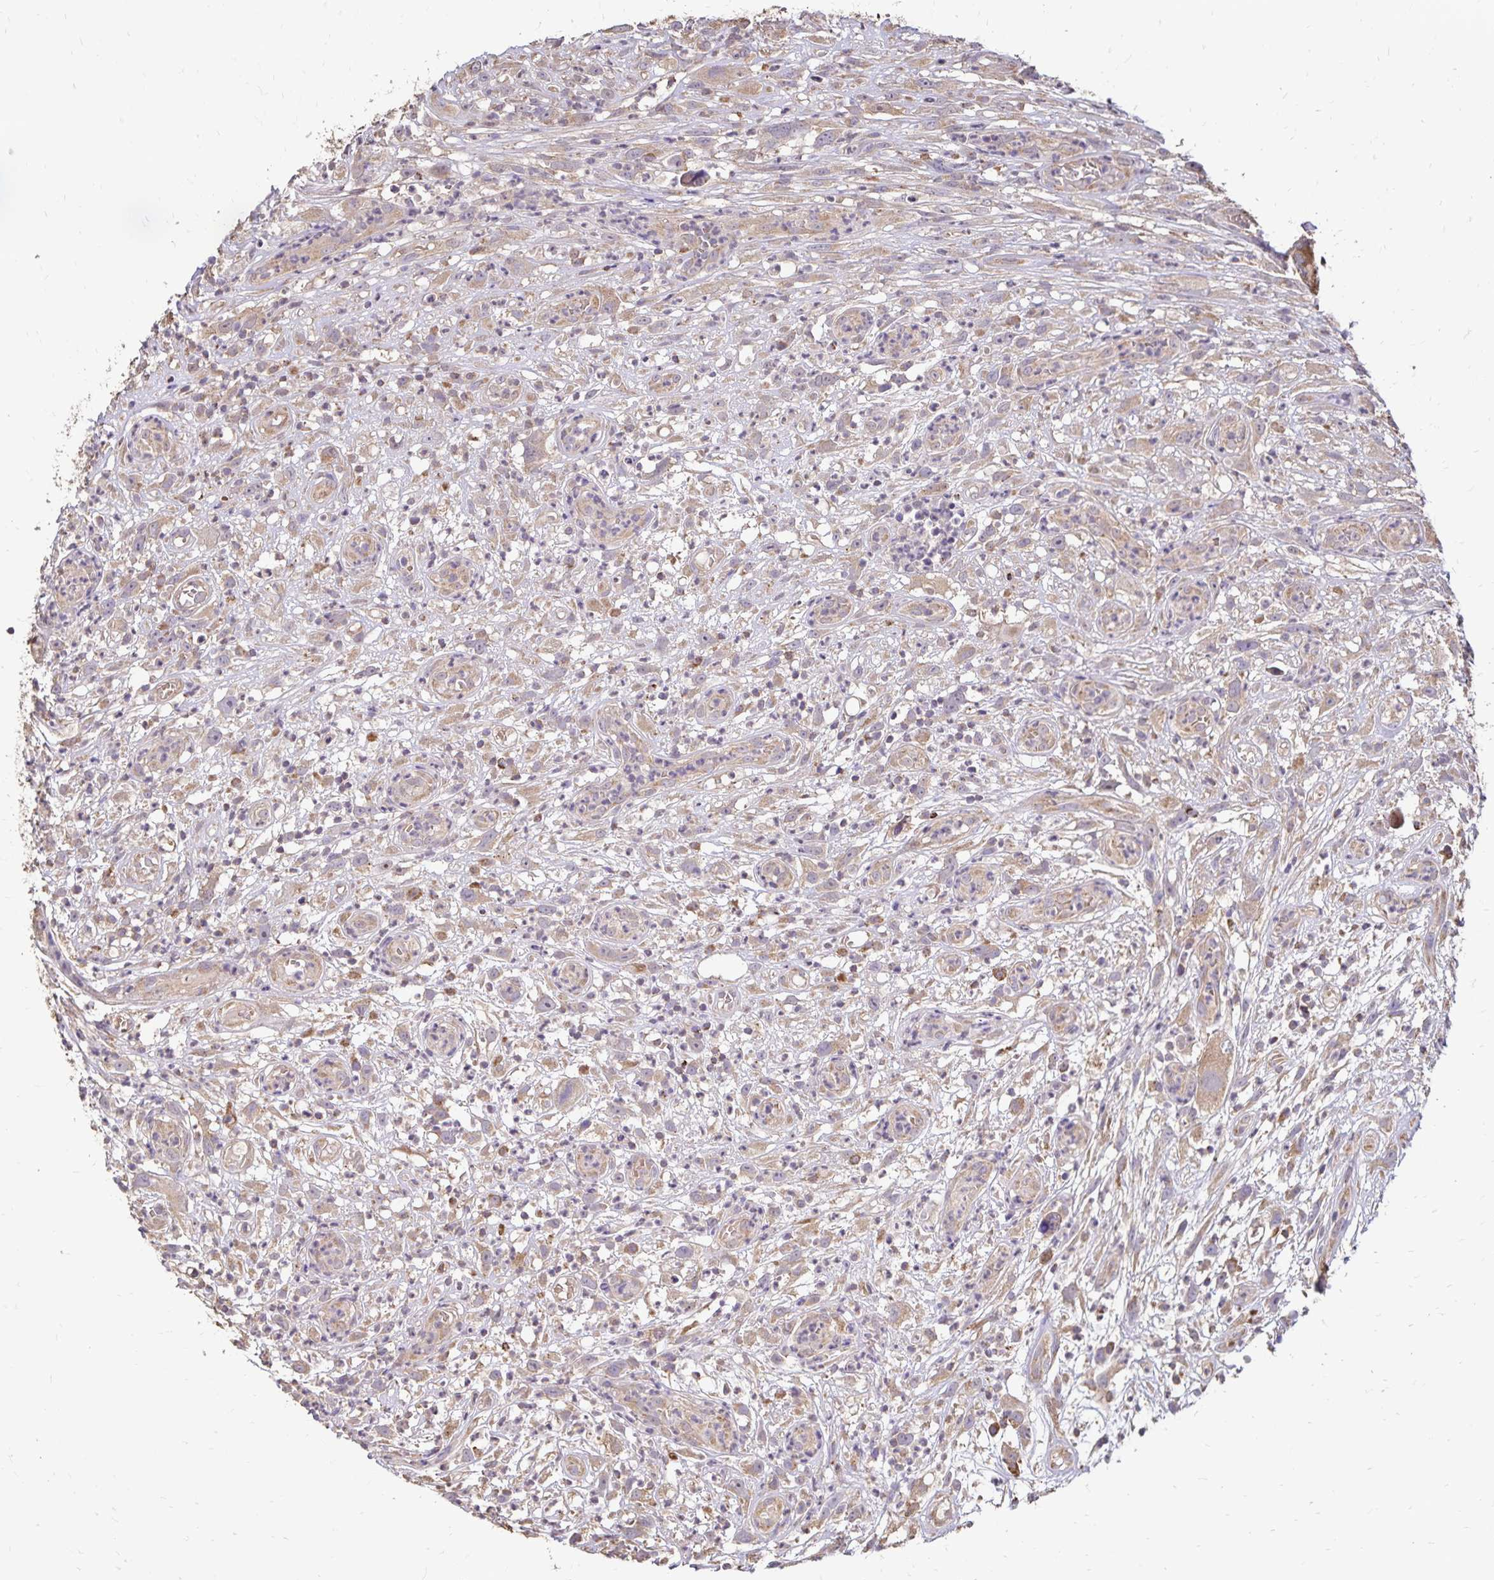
{"staining": {"intensity": "weak", "quantity": "25%-75%", "location": "cytoplasmic/membranous"}, "tissue": "head and neck cancer", "cell_type": "Tumor cells", "image_type": "cancer", "snomed": [{"axis": "morphology", "description": "Squamous cell carcinoma, NOS"}, {"axis": "topography", "description": "Head-Neck"}], "caption": "Brown immunohistochemical staining in human head and neck cancer (squamous cell carcinoma) exhibits weak cytoplasmic/membranous staining in about 25%-75% of tumor cells.", "gene": "EMC10", "patient": {"sex": "male", "age": 65}}